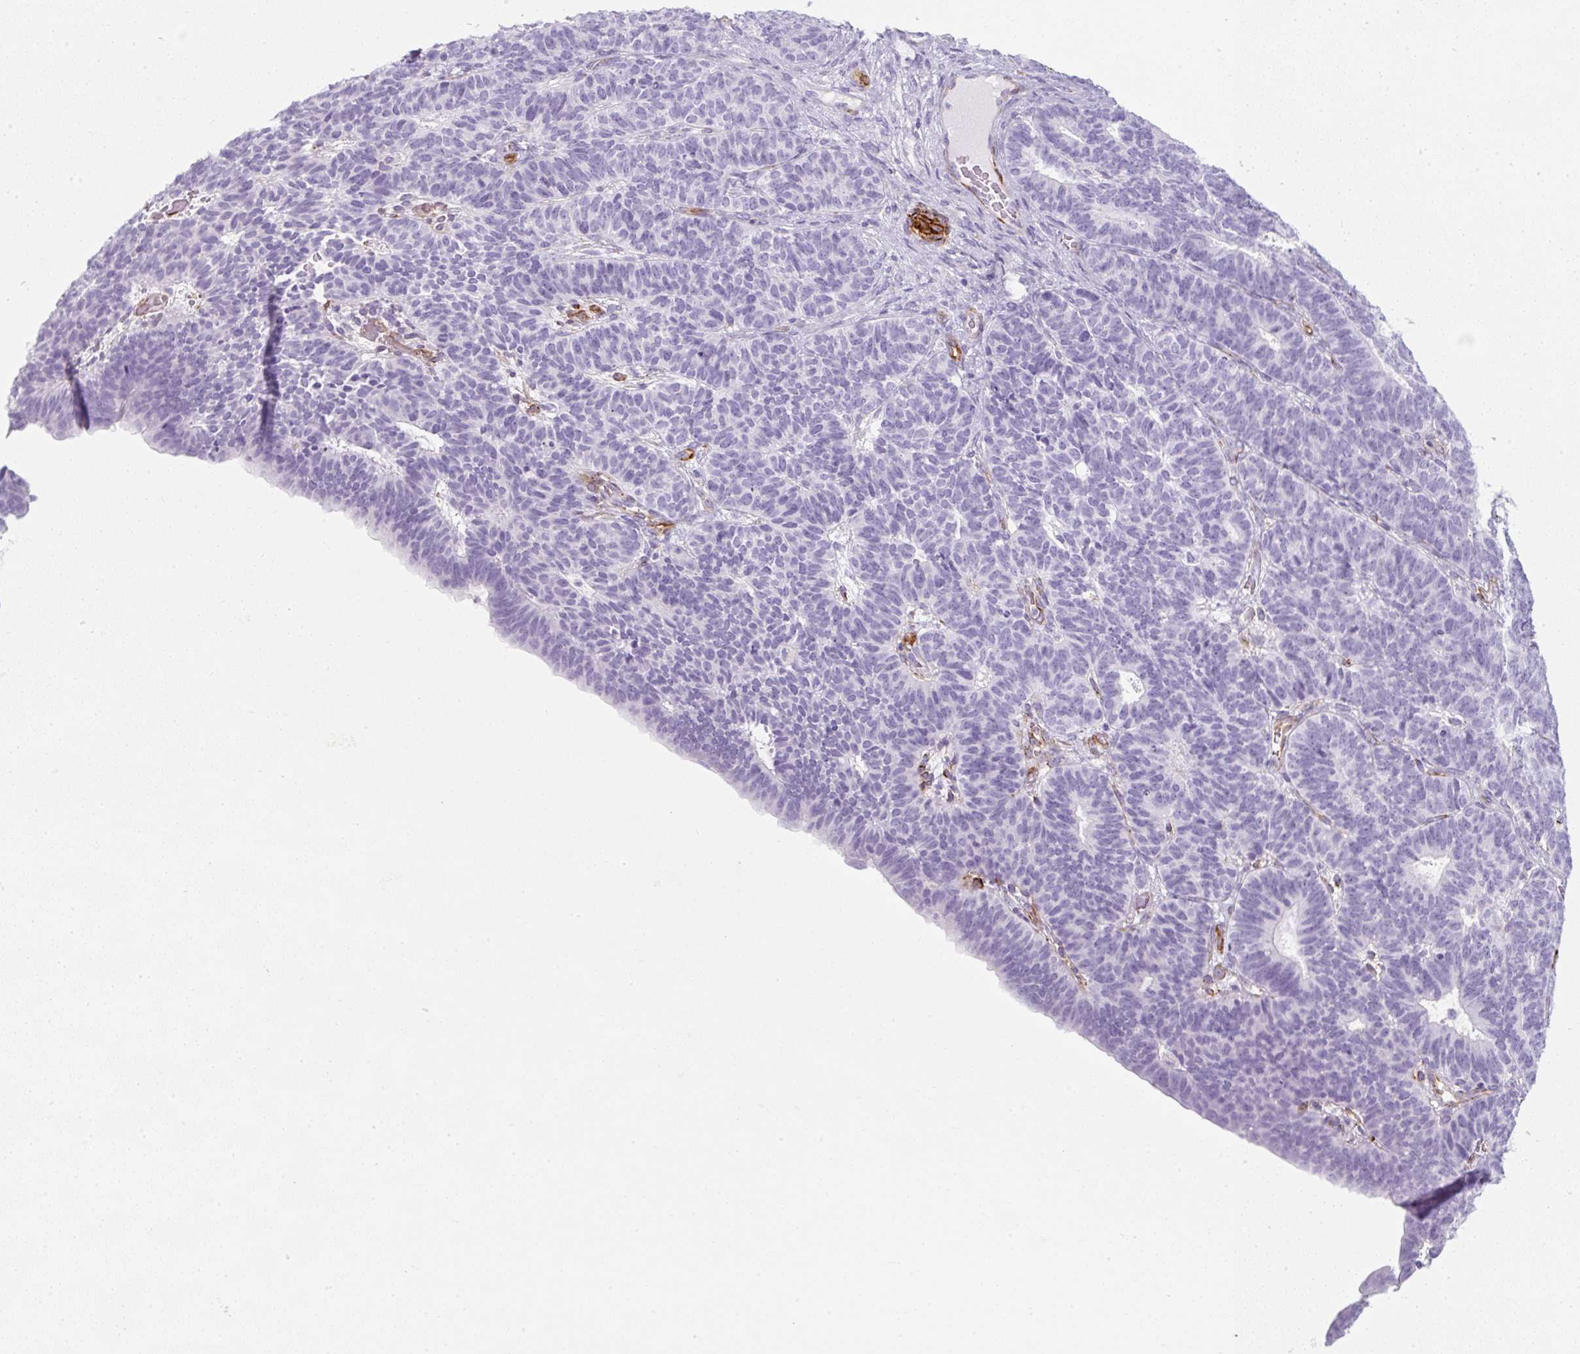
{"staining": {"intensity": "negative", "quantity": "none", "location": "none"}, "tissue": "endometrial cancer", "cell_type": "Tumor cells", "image_type": "cancer", "snomed": [{"axis": "morphology", "description": "Adenocarcinoma, NOS"}, {"axis": "topography", "description": "Endometrium"}], "caption": "This image is of adenocarcinoma (endometrial) stained with immunohistochemistry (IHC) to label a protein in brown with the nuclei are counter-stained blue. There is no expression in tumor cells.", "gene": "CAVIN3", "patient": {"sex": "female", "age": 70}}